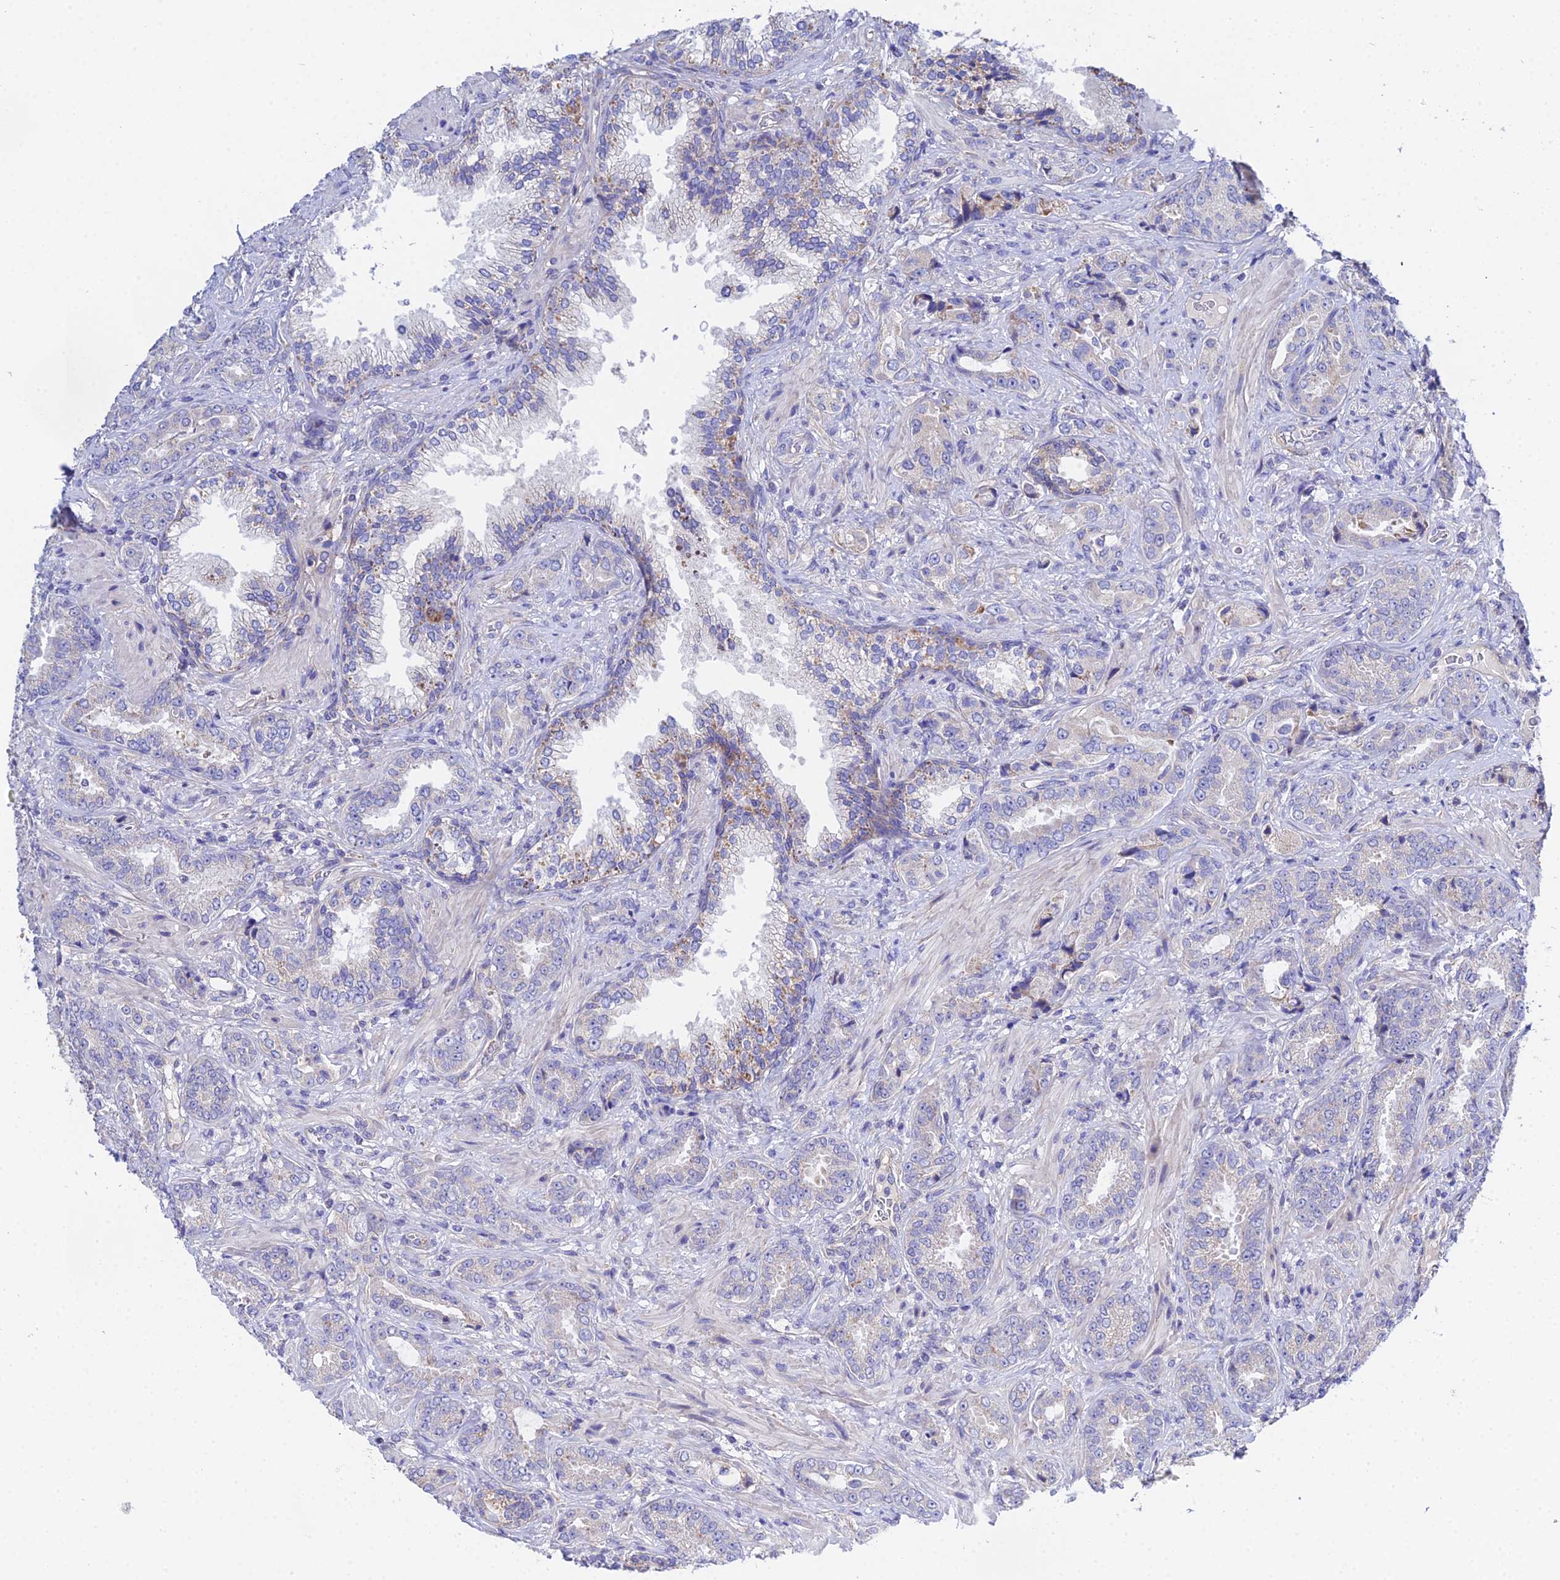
{"staining": {"intensity": "negative", "quantity": "none", "location": "none"}, "tissue": "prostate cancer", "cell_type": "Tumor cells", "image_type": "cancer", "snomed": [{"axis": "morphology", "description": "Adenocarcinoma, High grade"}, {"axis": "topography", "description": "Prostate"}], "caption": "DAB immunohistochemical staining of human prostate cancer exhibits no significant positivity in tumor cells.", "gene": "PPP2R2C", "patient": {"sex": "male", "age": 71}}